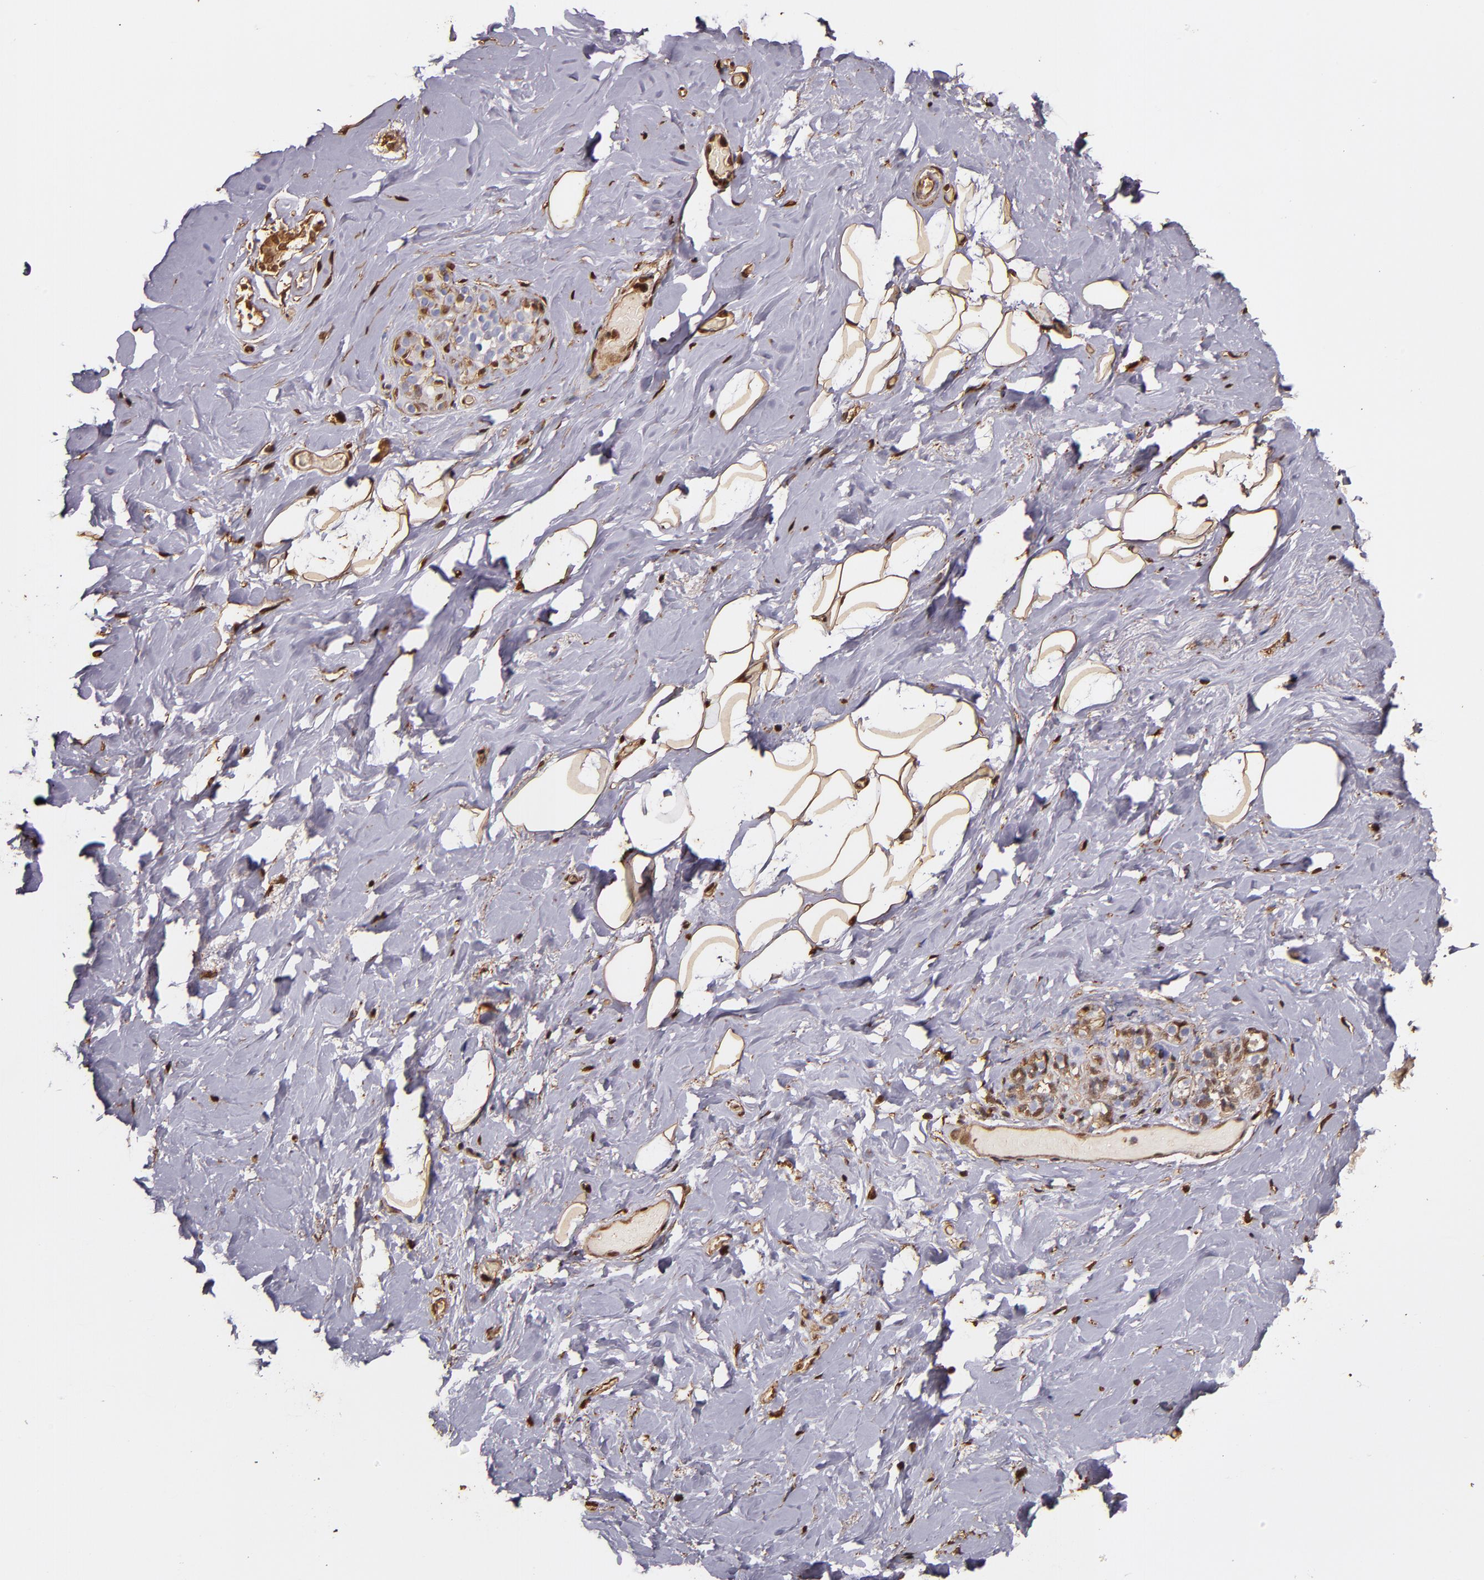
{"staining": {"intensity": "moderate", "quantity": ">75%", "location": "cytoplasmic/membranous,nuclear"}, "tissue": "breast", "cell_type": "Adipocytes", "image_type": "normal", "snomed": [{"axis": "morphology", "description": "Normal tissue, NOS"}, {"axis": "topography", "description": "Breast"}], "caption": "Human breast stained with a brown dye demonstrates moderate cytoplasmic/membranous,nuclear positive expression in about >75% of adipocytes.", "gene": "S100A6", "patient": {"sex": "female", "age": 75}}